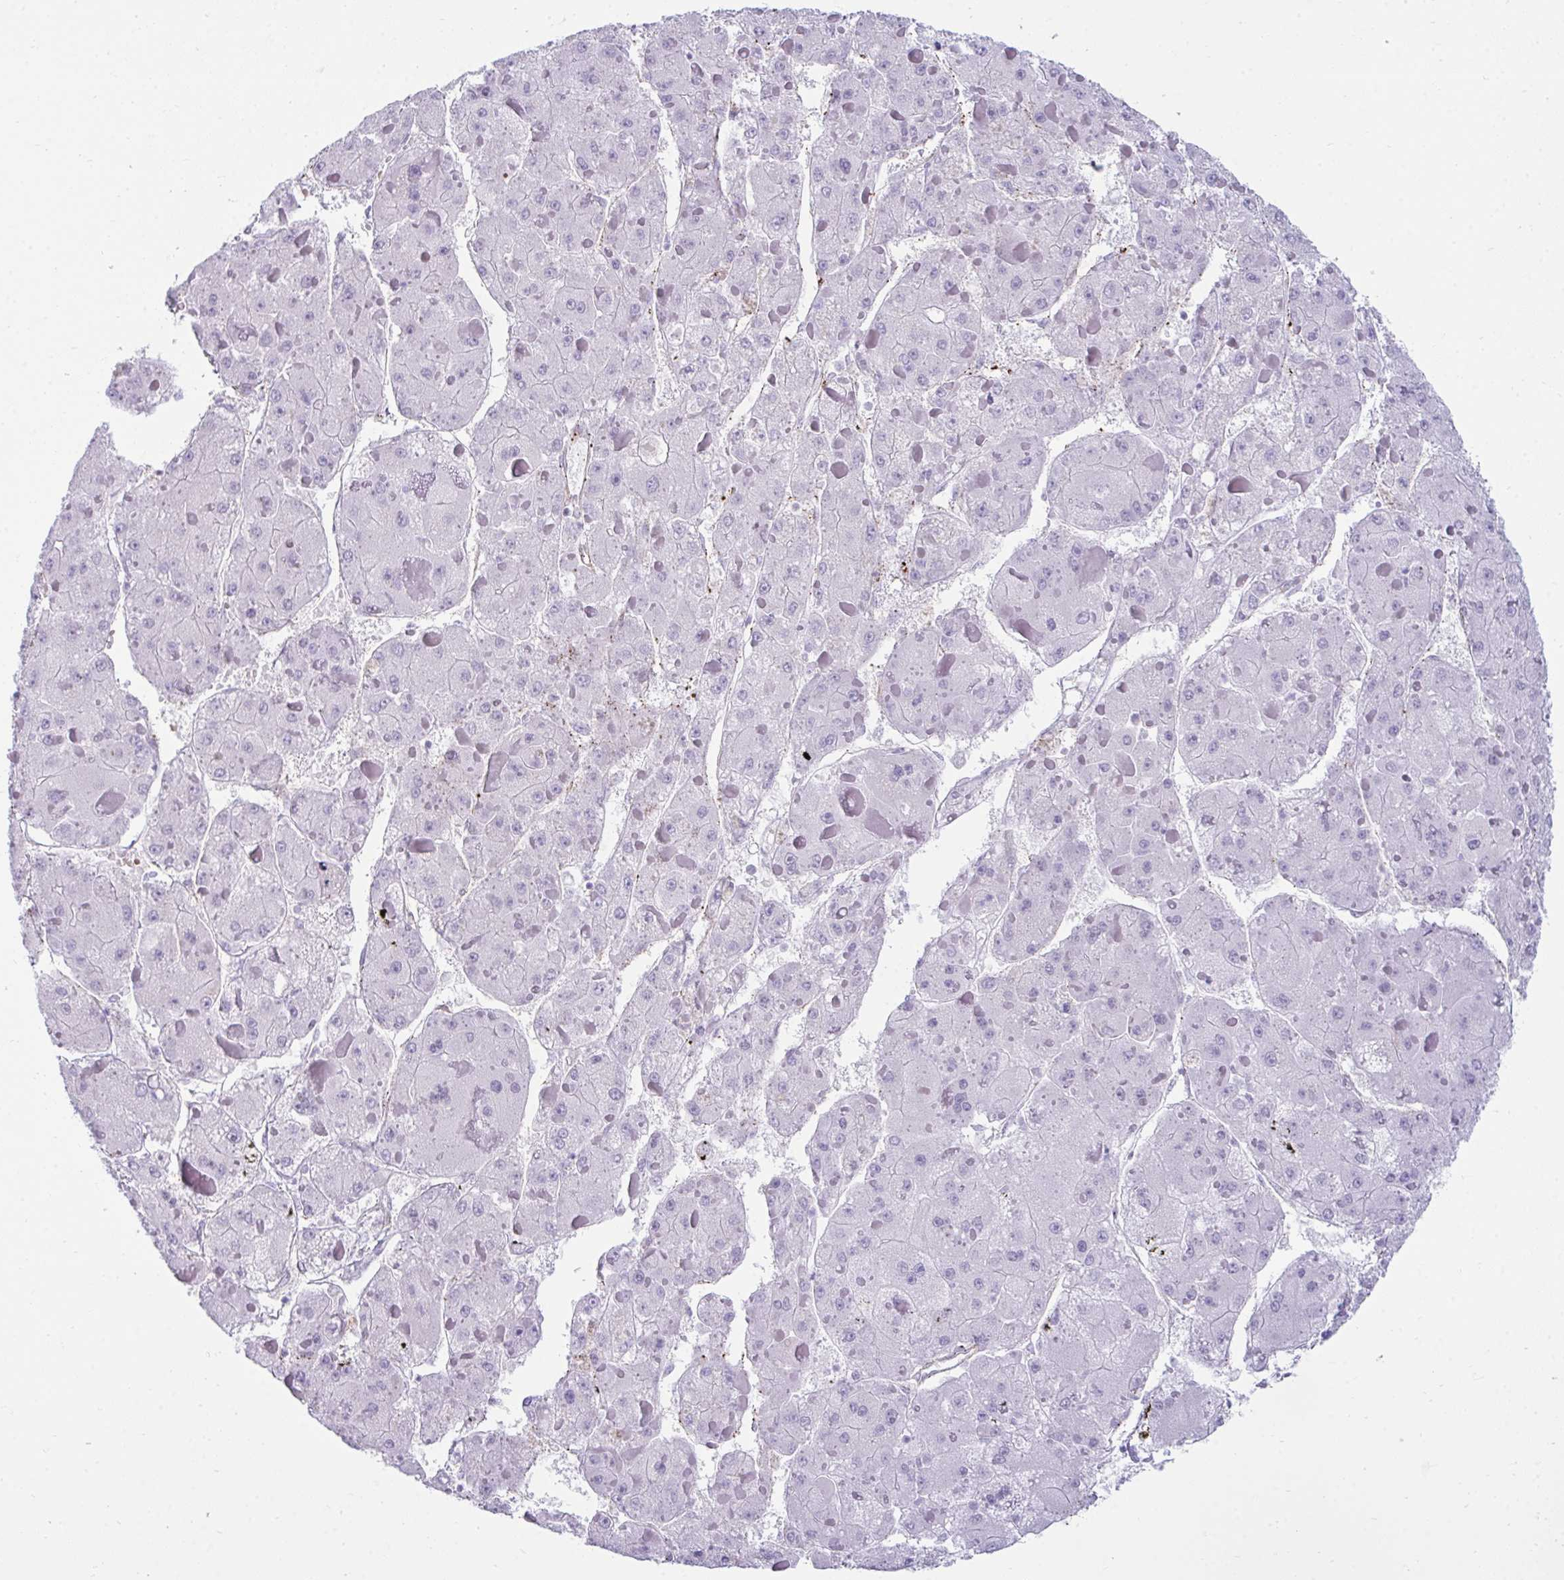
{"staining": {"intensity": "negative", "quantity": "none", "location": "none"}, "tissue": "liver cancer", "cell_type": "Tumor cells", "image_type": "cancer", "snomed": [{"axis": "morphology", "description": "Carcinoma, Hepatocellular, NOS"}, {"axis": "topography", "description": "Liver"}], "caption": "Protein analysis of liver cancer demonstrates no significant positivity in tumor cells.", "gene": "UBL3", "patient": {"sex": "female", "age": 73}}